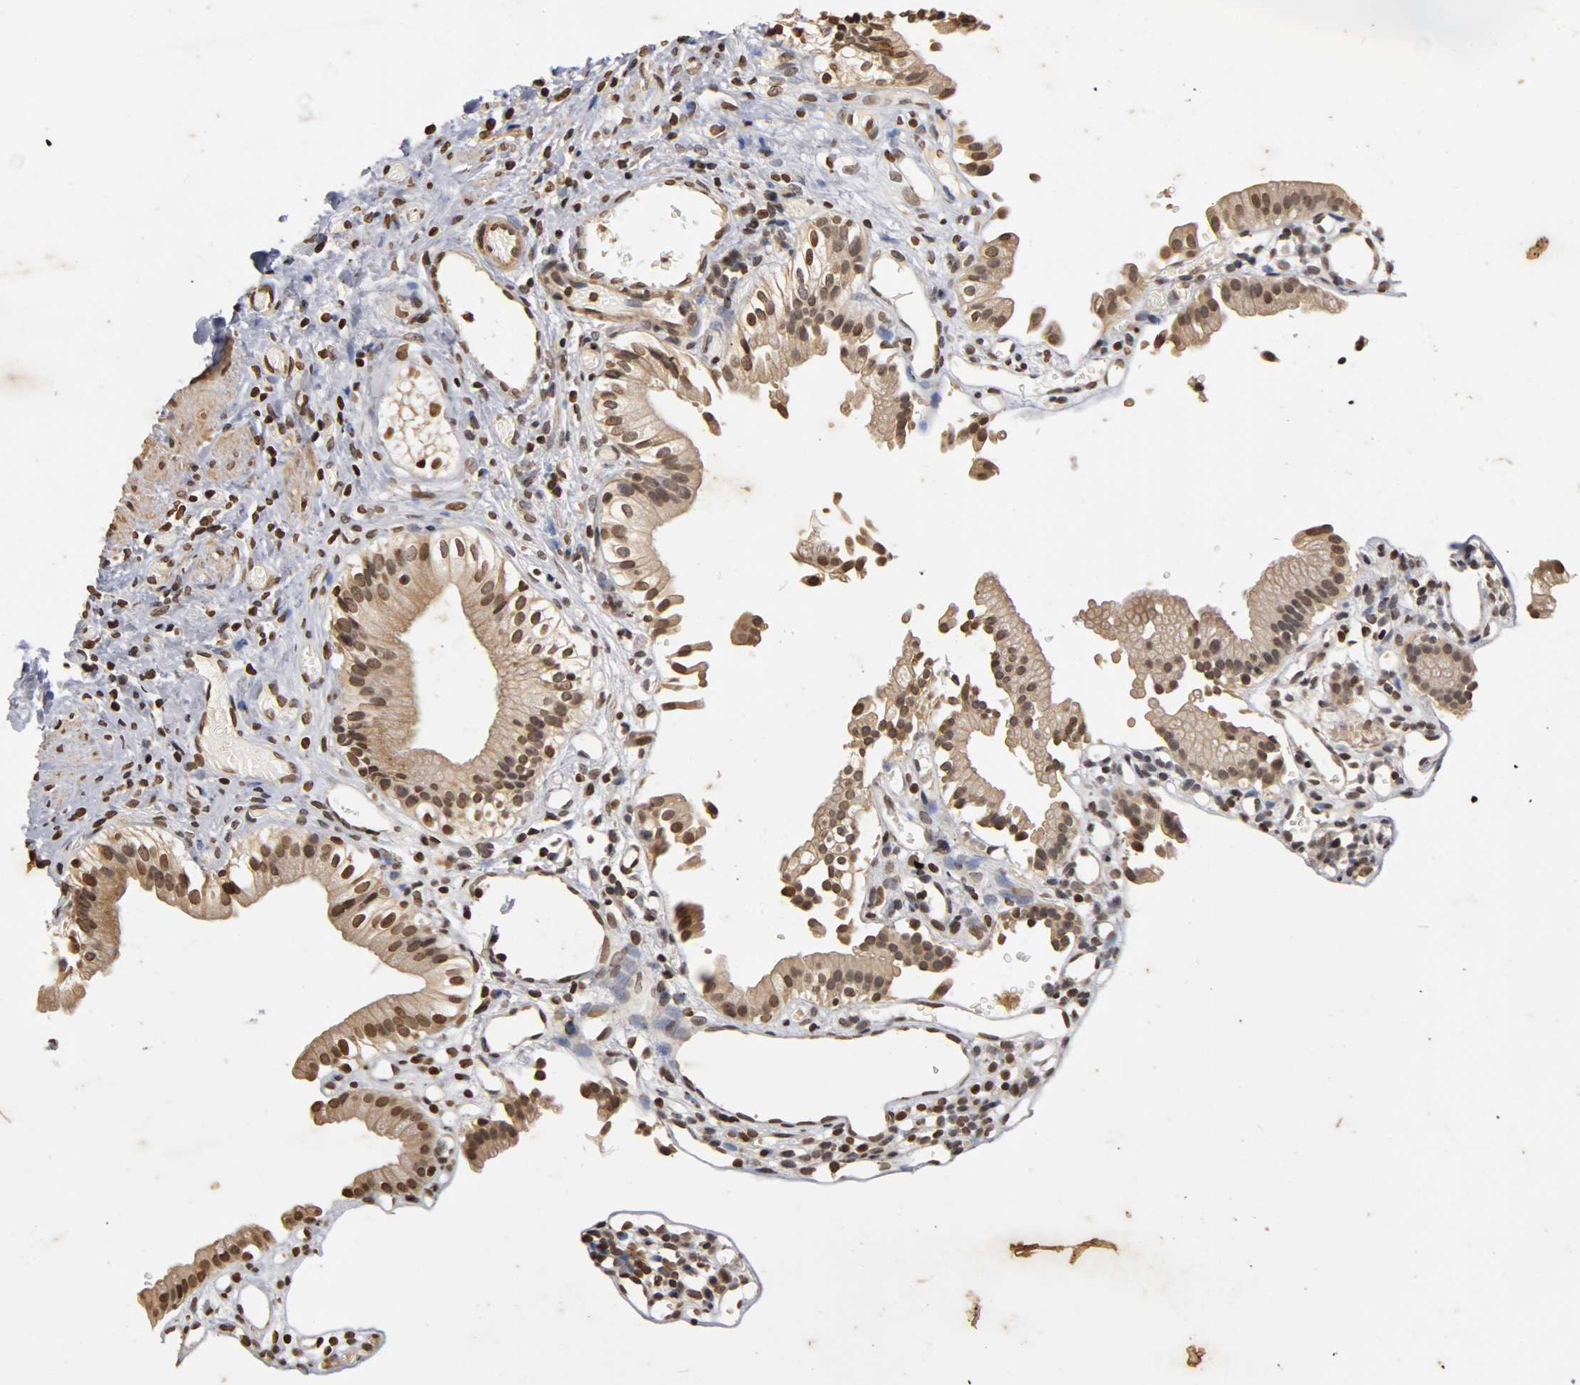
{"staining": {"intensity": "weak", "quantity": ">75%", "location": "nuclear"}, "tissue": "gallbladder", "cell_type": "Glandular cells", "image_type": "normal", "snomed": [{"axis": "morphology", "description": "Normal tissue, NOS"}, {"axis": "topography", "description": "Gallbladder"}], "caption": "Immunohistochemical staining of normal gallbladder displays >75% levels of weak nuclear protein expression in approximately >75% of glandular cells. (brown staining indicates protein expression, while blue staining denotes nuclei).", "gene": "ERCC2", "patient": {"sex": "male", "age": 65}}